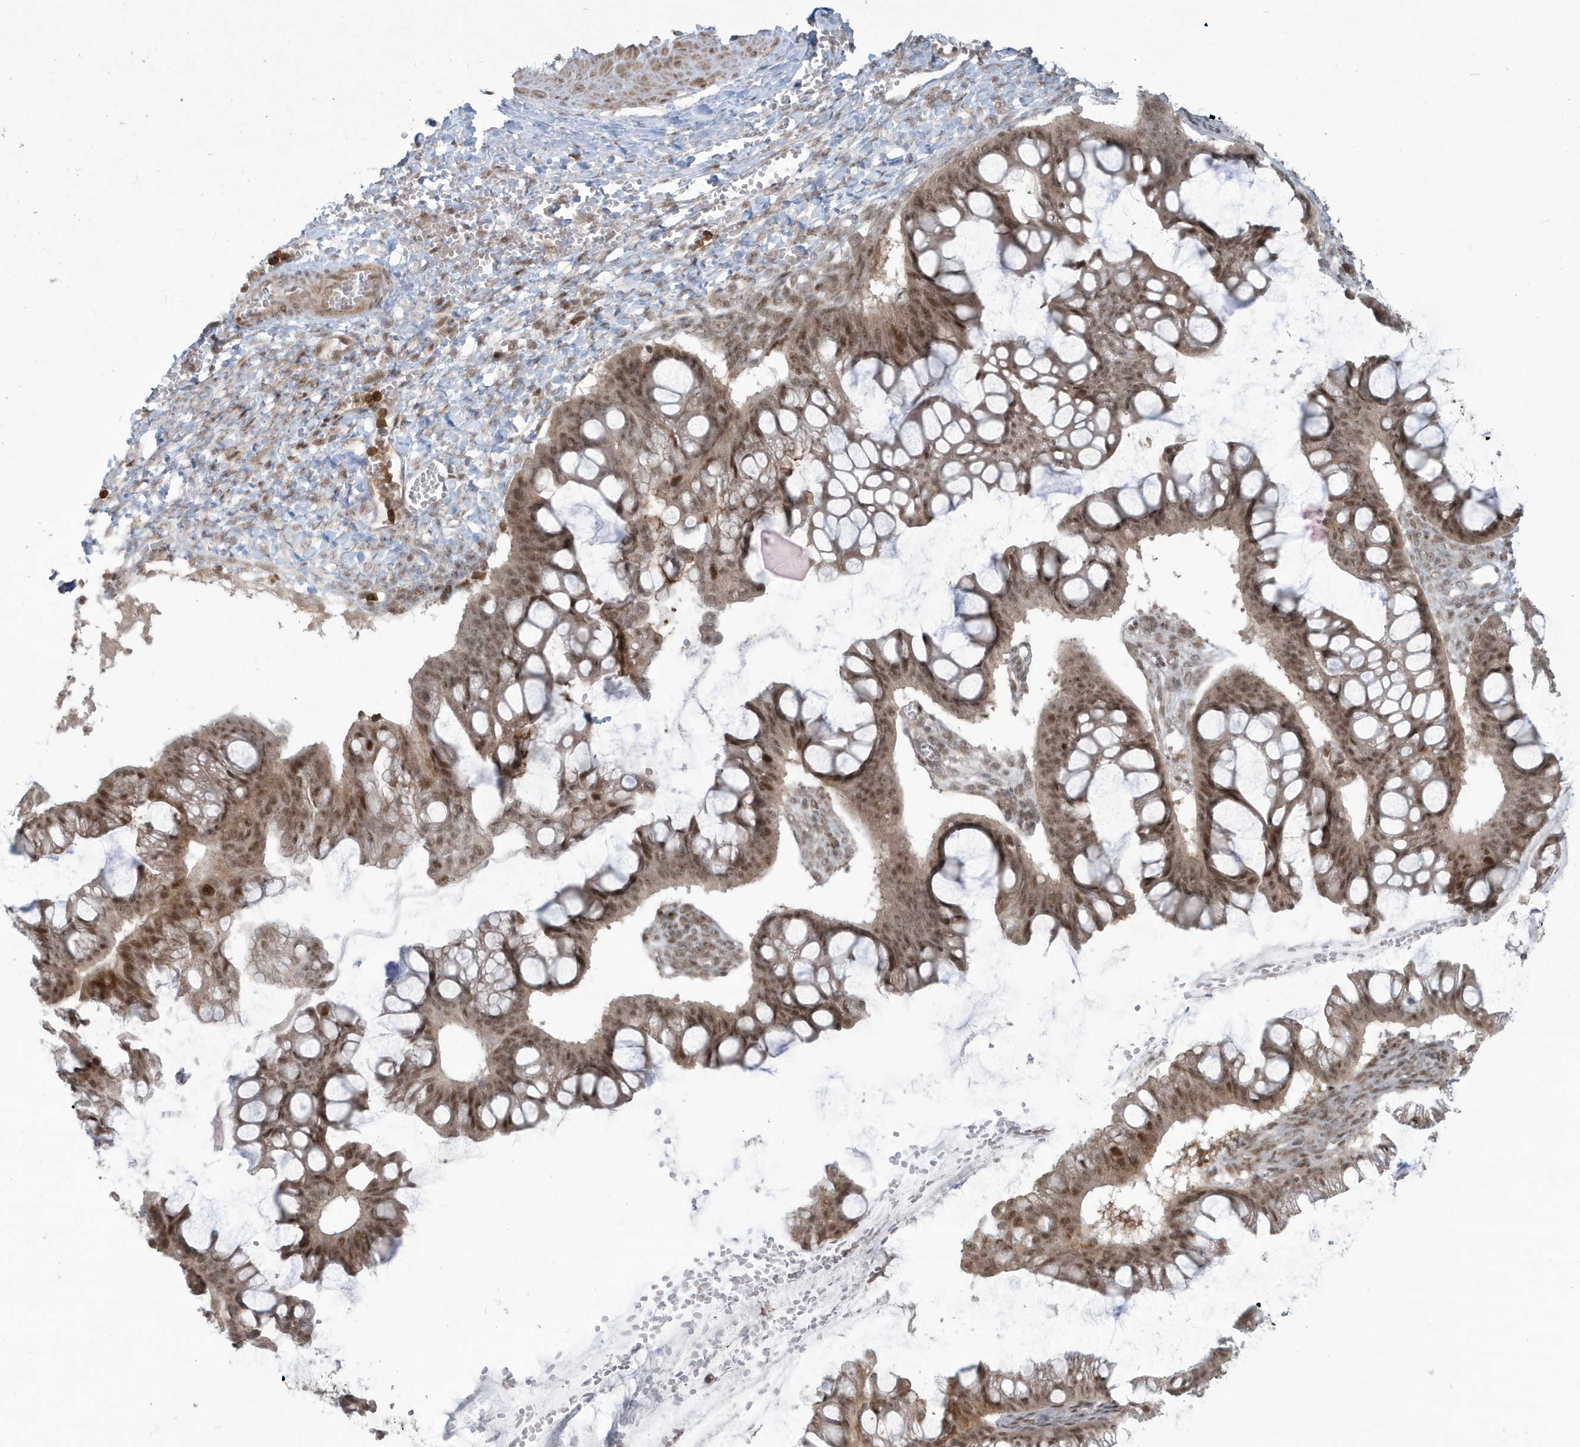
{"staining": {"intensity": "moderate", "quantity": ">75%", "location": "cytoplasmic/membranous,nuclear"}, "tissue": "ovarian cancer", "cell_type": "Tumor cells", "image_type": "cancer", "snomed": [{"axis": "morphology", "description": "Cystadenocarcinoma, mucinous, NOS"}, {"axis": "topography", "description": "Ovary"}], "caption": "Tumor cells exhibit medium levels of moderate cytoplasmic/membranous and nuclear positivity in approximately >75% of cells in human mucinous cystadenocarcinoma (ovarian).", "gene": "C1orf52", "patient": {"sex": "female", "age": 73}}